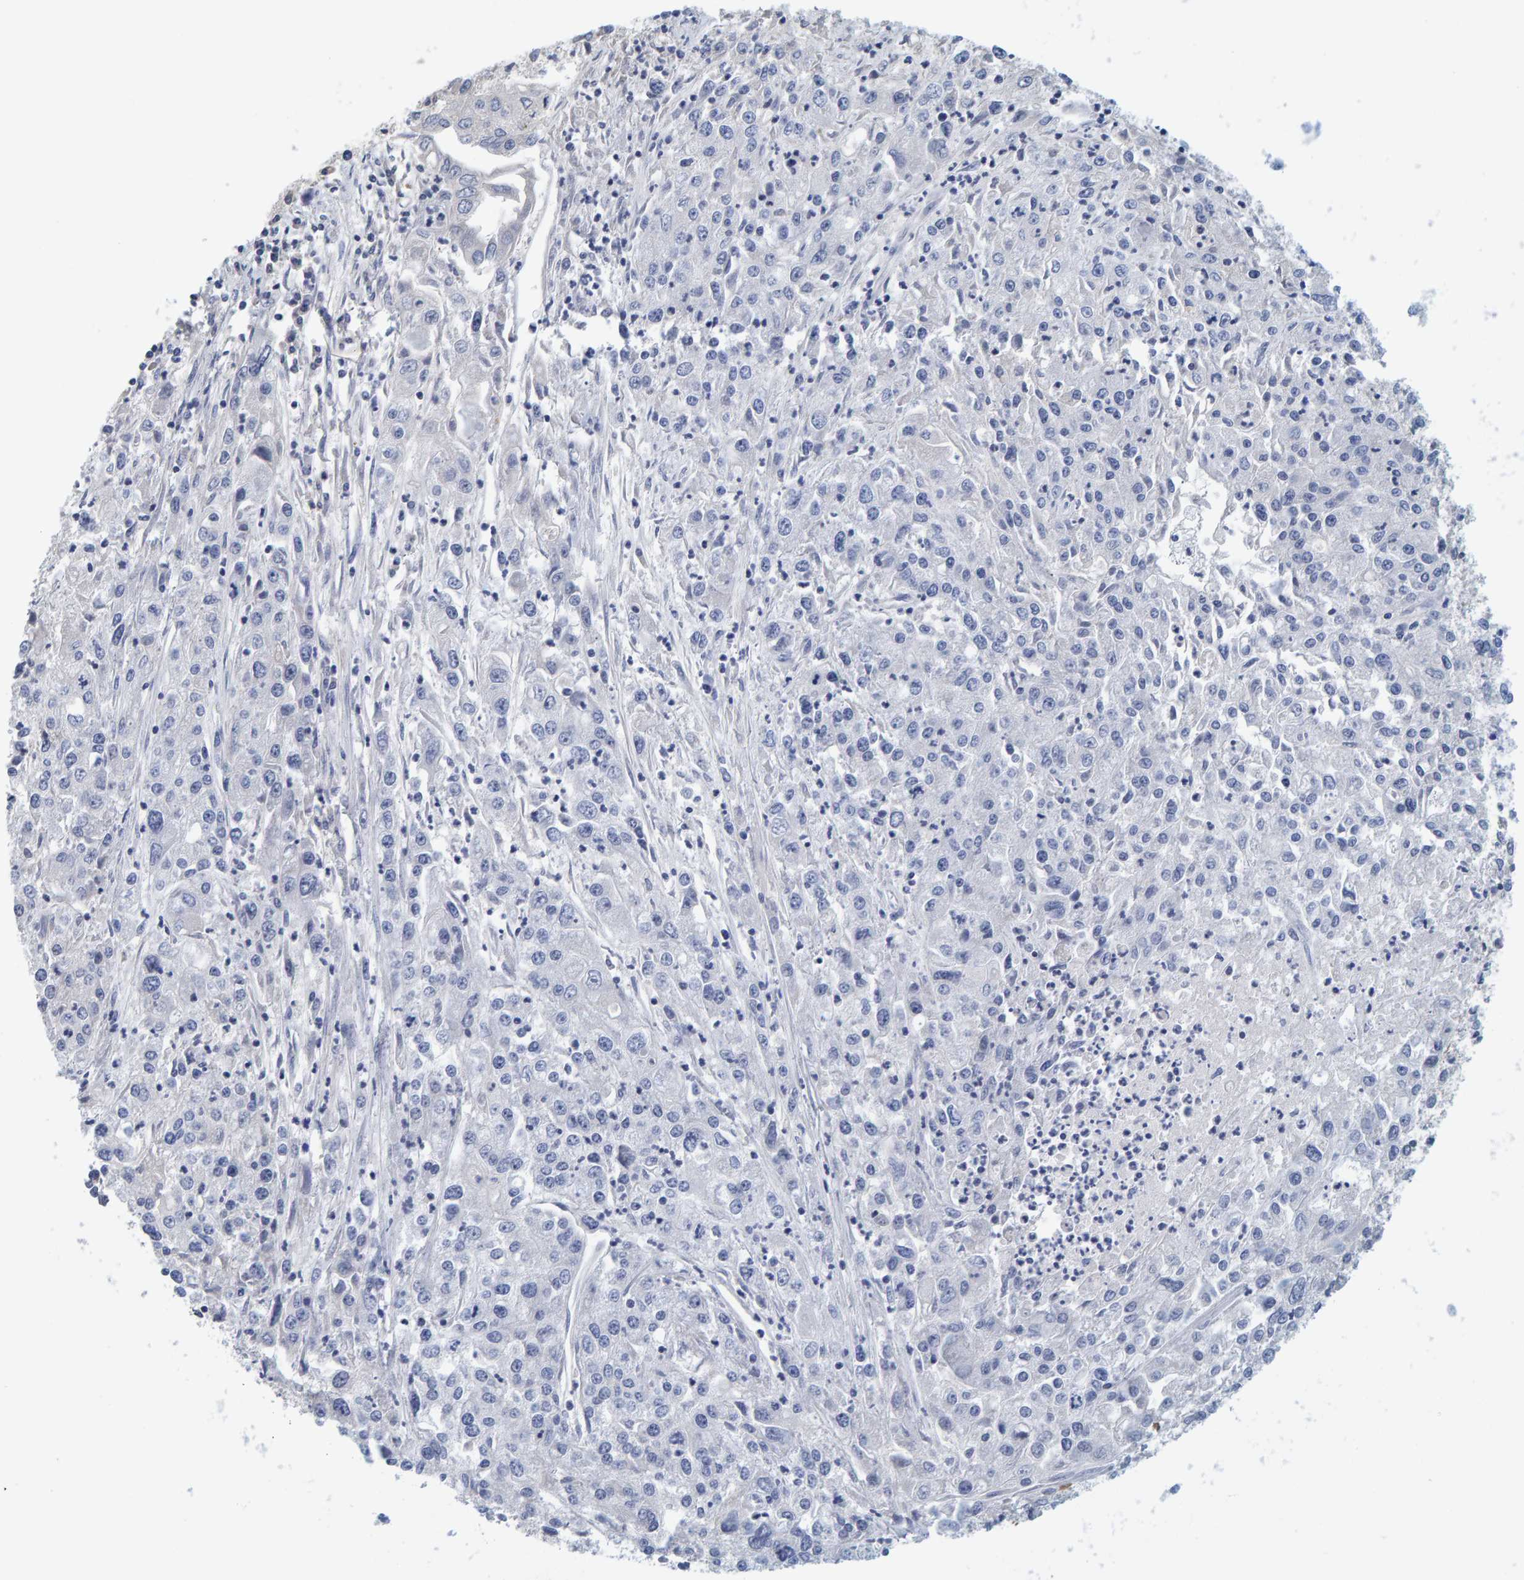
{"staining": {"intensity": "negative", "quantity": "none", "location": "none"}, "tissue": "endometrial cancer", "cell_type": "Tumor cells", "image_type": "cancer", "snomed": [{"axis": "morphology", "description": "Adenocarcinoma, NOS"}, {"axis": "topography", "description": "Endometrium"}], "caption": "This is an IHC micrograph of human endometrial cancer (adenocarcinoma). There is no staining in tumor cells.", "gene": "ZNF77", "patient": {"sex": "female", "age": 49}}